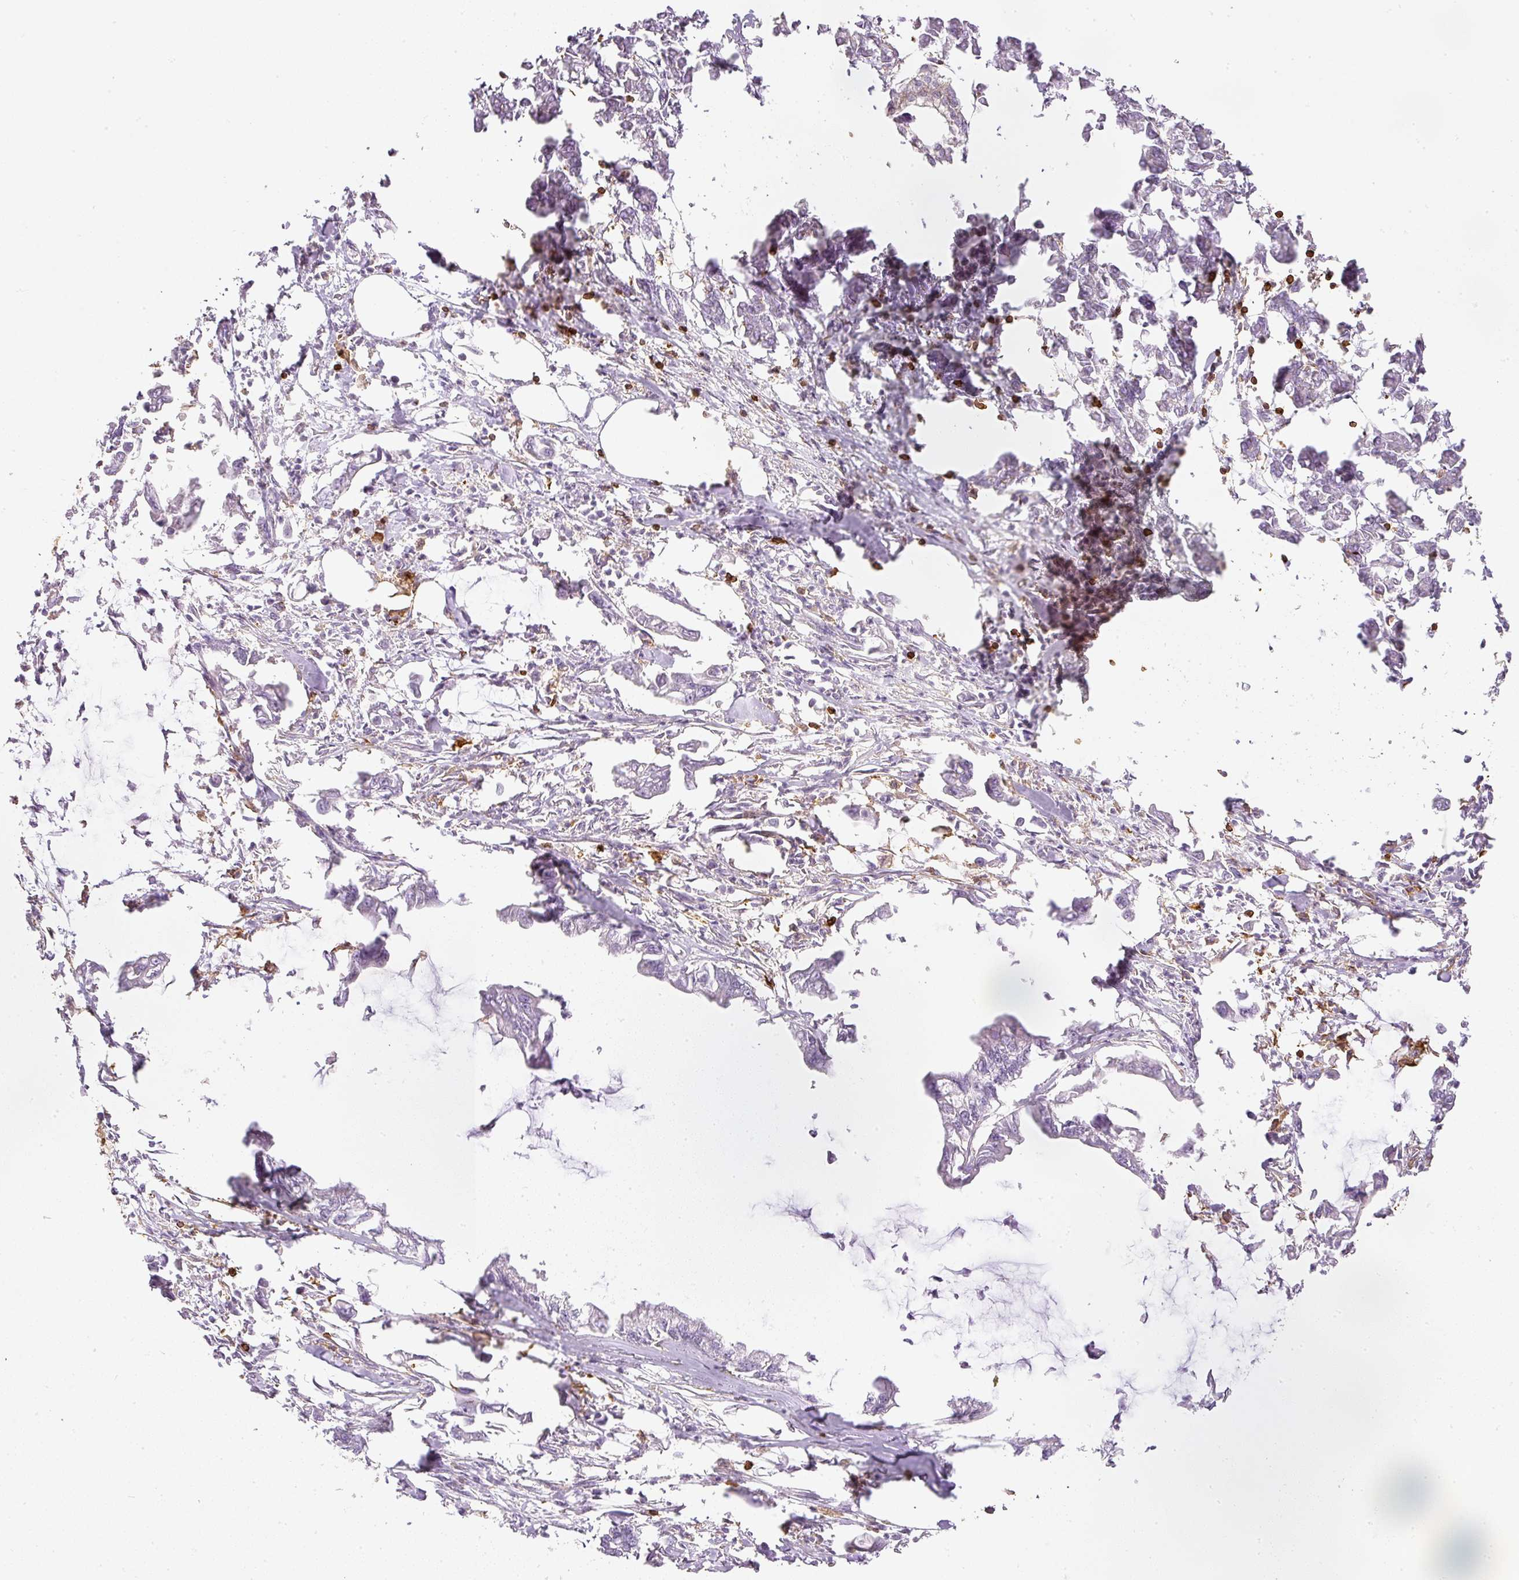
{"staining": {"intensity": "negative", "quantity": "none", "location": "none"}, "tissue": "pancreatic cancer", "cell_type": "Tumor cells", "image_type": "cancer", "snomed": [{"axis": "morphology", "description": "Adenocarcinoma, NOS"}, {"axis": "topography", "description": "Pancreas"}], "caption": "Adenocarcinoma (pancreatic) was stained to show a protein in brown. There is no significant expression in tumor cells.", "gene": "EVL", "patient": {"sex": "male", "age": 61}}